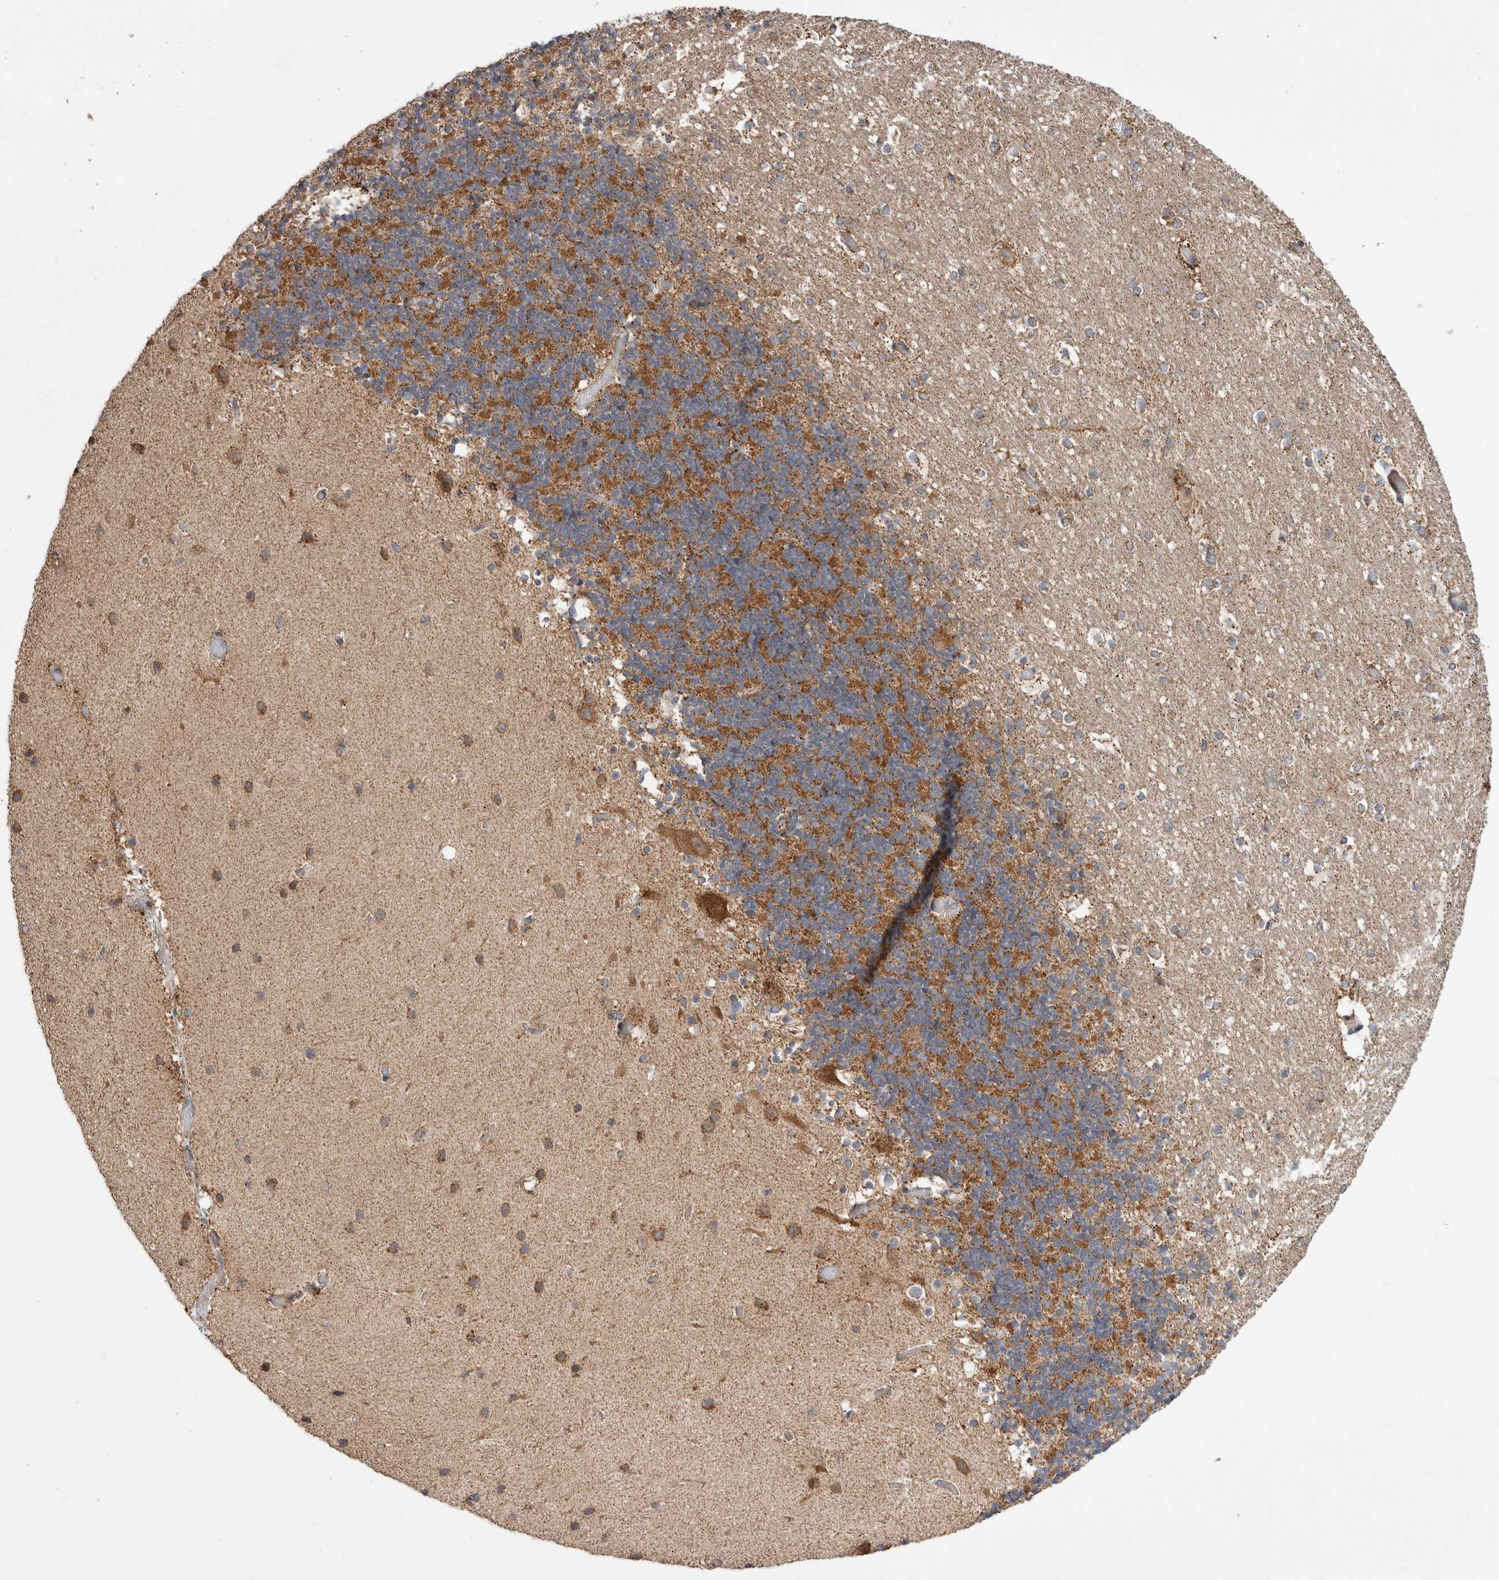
{"staining": {"intensity": "moderate", "quantity": ">75%", "location": "cytoplasmic/membranous"}, "tissue": "cerebellum", "cell_type": "Cells in granular layer", "image_type": "normal", "snomed": [{"axis": "morphology", "description": "Normal tissue, NOS"}, {"axis": "topography", "description": "Cerebellum"}], "caption": "IHC micrograph of unremarkable human cerebellum stained for a protein (brown), which reveals medium levels of moderate cytoplasmic/membranous expression in approximately >75% of cells in granular layer.", "gene": "KIF21B", "patient": {"sex": "male", "age": 57}}